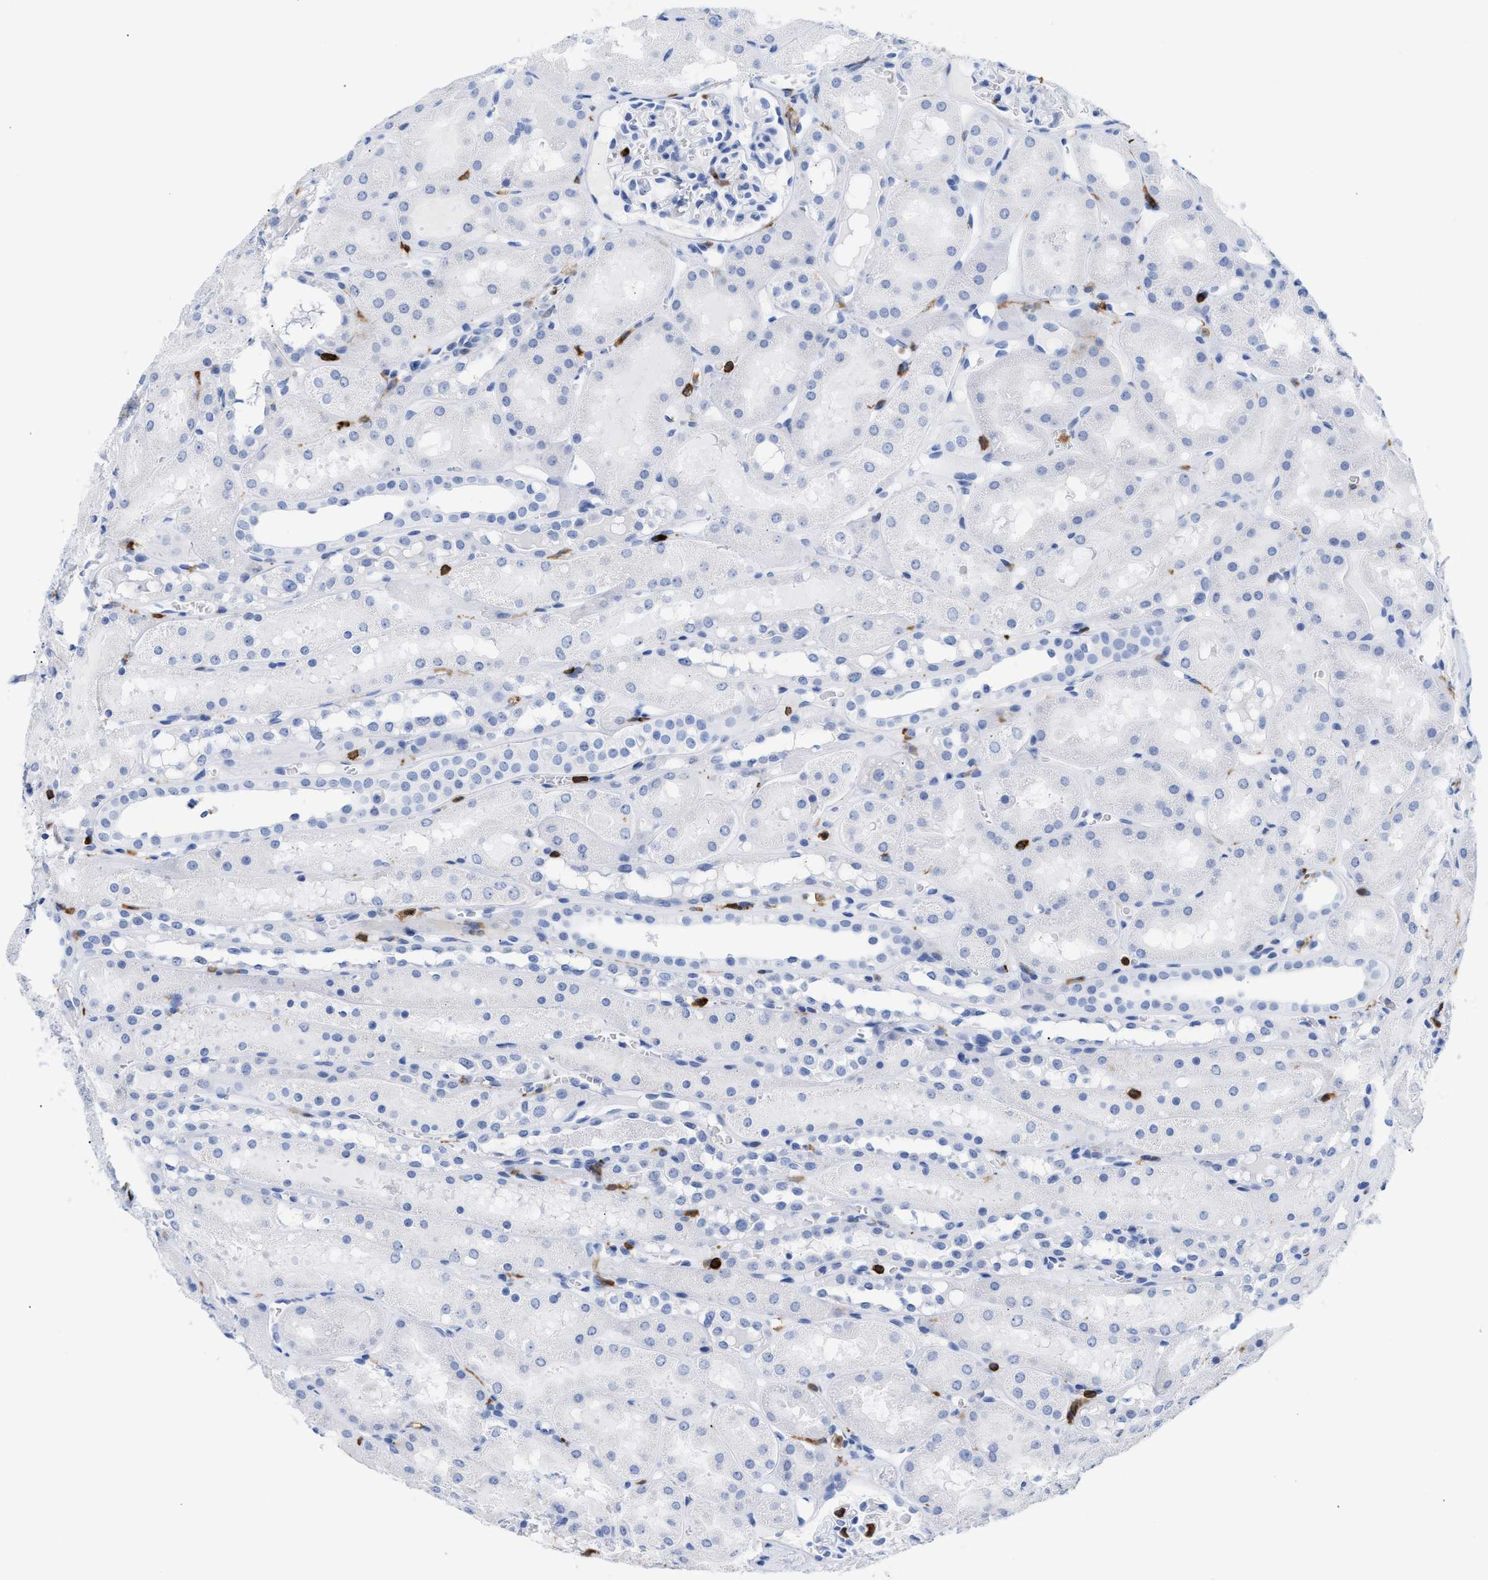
{"staining": {"intensity": "negative", "quantity": "none", "location": "none"}, "tissue": "kidney", "cell_type": "Cells in glomeruli", "image_type": "normal", "snomed": [{"axis": "morphology", "description": "Normal tissue, NOS"}, {"axis": "topography", "description": "Kidney"}, {"axis": "topography", "description": "Urinary bladder"}], "caption": "A high-resolution histopathology image shows immunohistochemistry staining of unremarkable kidney, which exhibits no significant staining in cells in glomeruli.", "gene": "LCP1", "patient": {"sex": "male", "age": 16}}